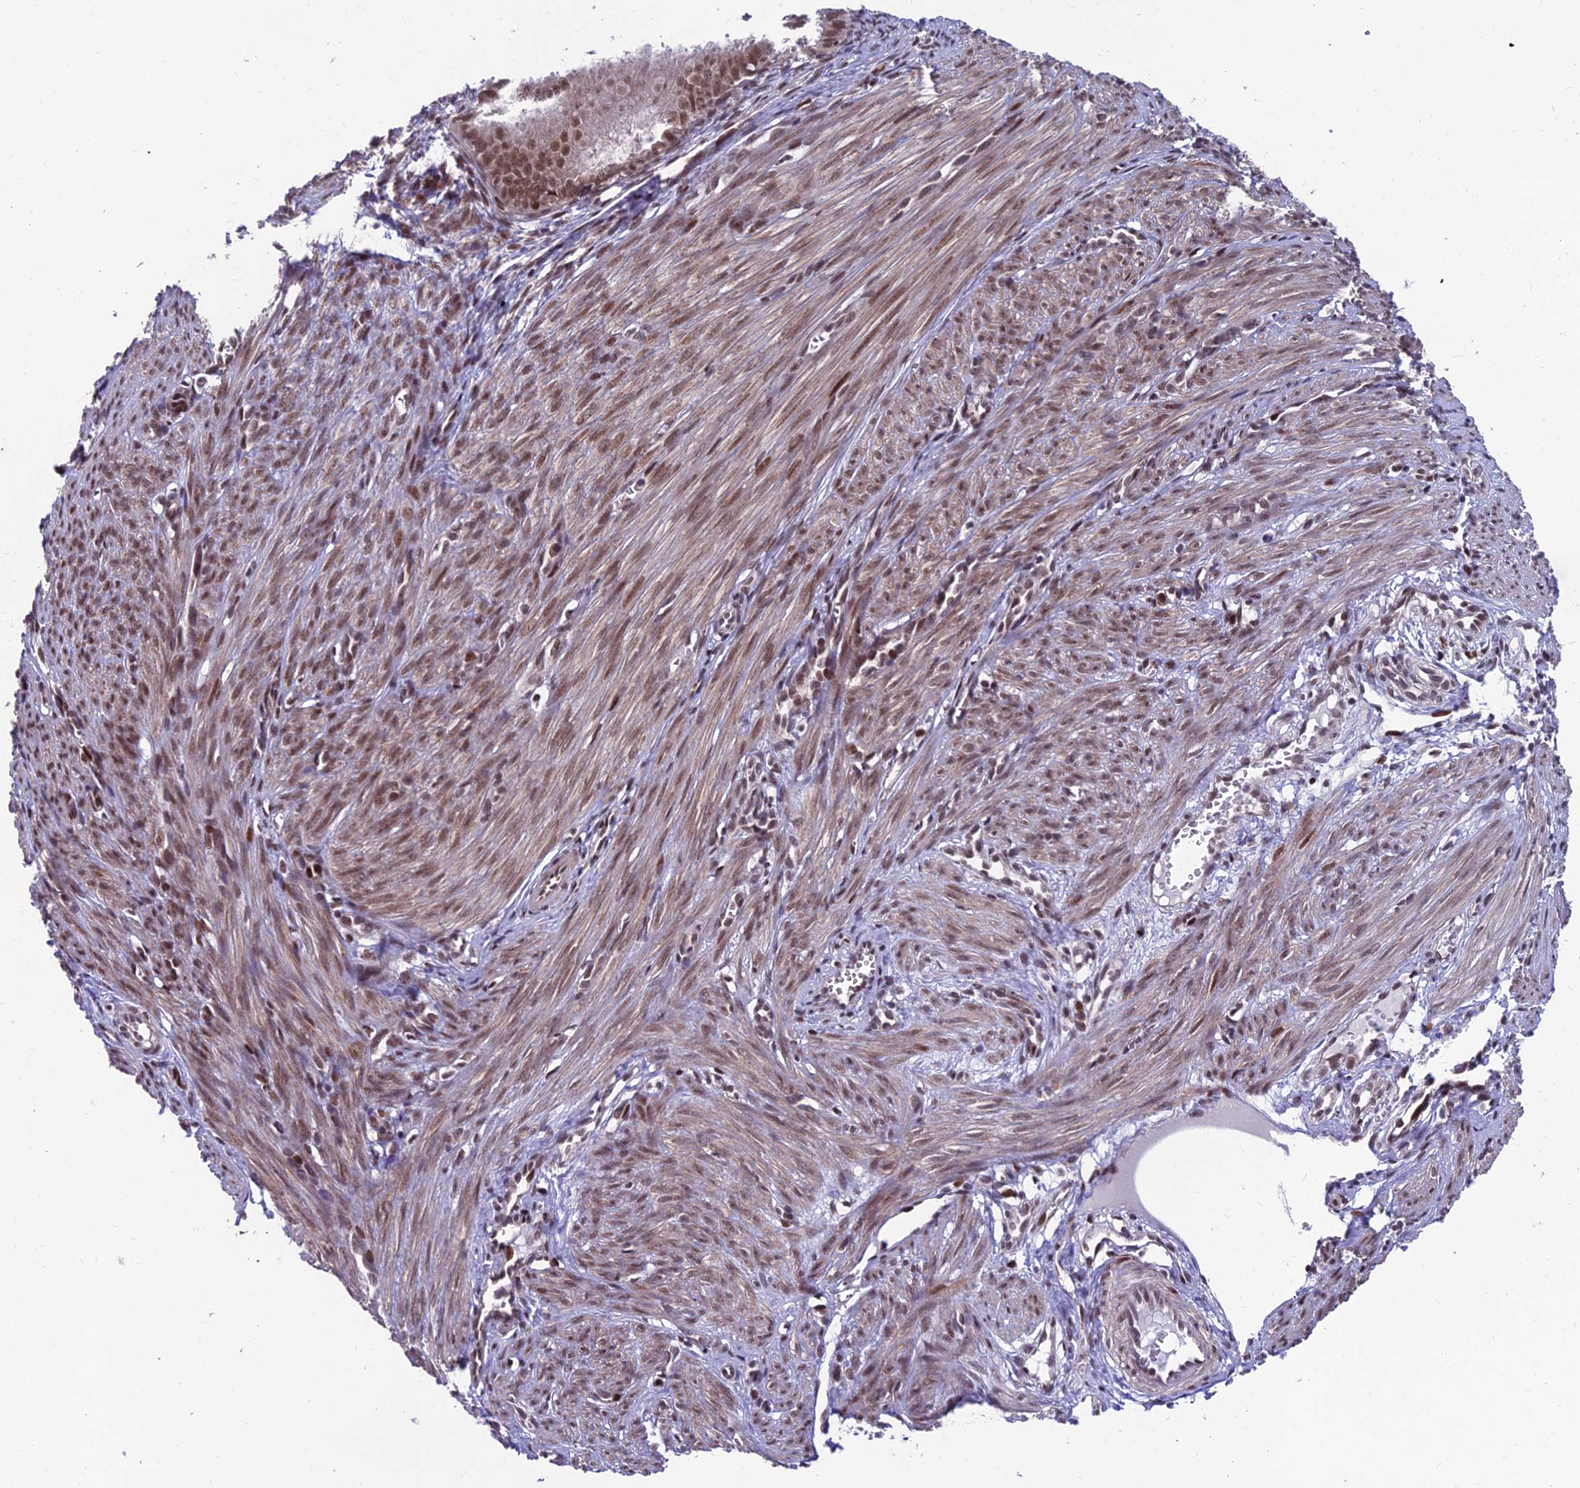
{"staining": {"intensity": "moderate", "quantity": ">75%", "location": "nuclear"}, "tissue": "endometrial cancer", "cell_type": "Tumor cells", "image_type": "cancer", "snomed": [{"axis": "morphology", "description": "Adenocarcinoma, NOS"}, {"axis": "topography", "description": "Endometrium"}], "caption": "There is medium levels of moderate nuclear positivity in tumor cells of endometrial cancer (adenocarcinoma), as demonstrated by immunohistochemical staining (brown color).", "gene": "KIAA1191", "patient": {"sex": "female", "age": 50}}